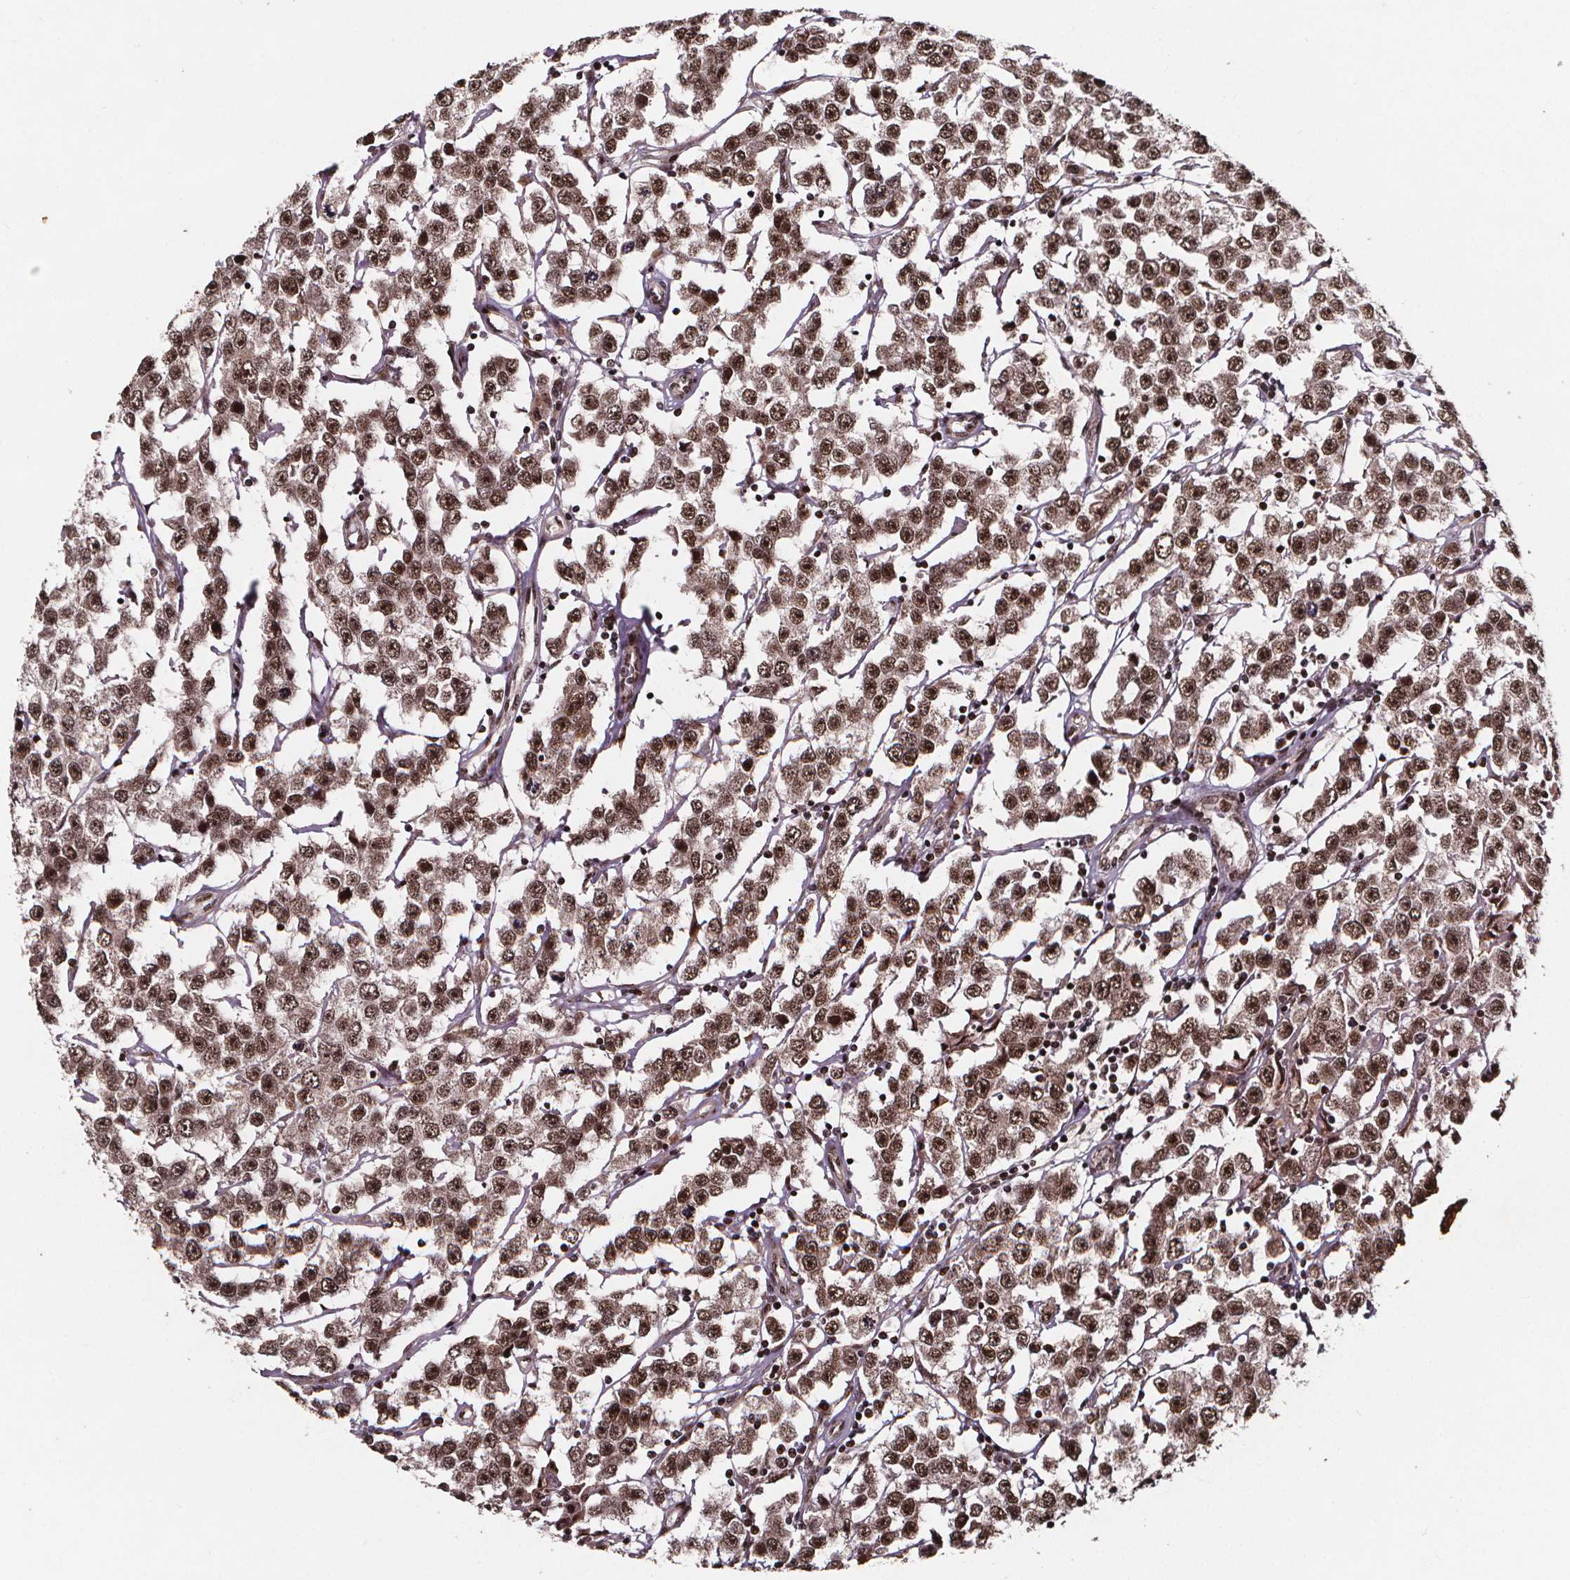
{"staining": {"intensity": "moderate", "quantity": ">75%", "location": "cytoplasmic/membranous,nuclear"}, "tissue": "testis cancer", "cell_type": "Tumor cells", "image_type": "cancer", "snomed": [{"axis": "morphology", "description": "Seminoma, NOS"}, {"axis": "topography", "description": "Testis"}], "caption": "Human seminoma (testis) stained for a protein (brown) demonstrates moderate cytoplasmic/membranous and nuclear positive expression in approximately >75% of tumor cells.", "gene": "DDIT3", "patient": {"sex": "male", "age": 52}}